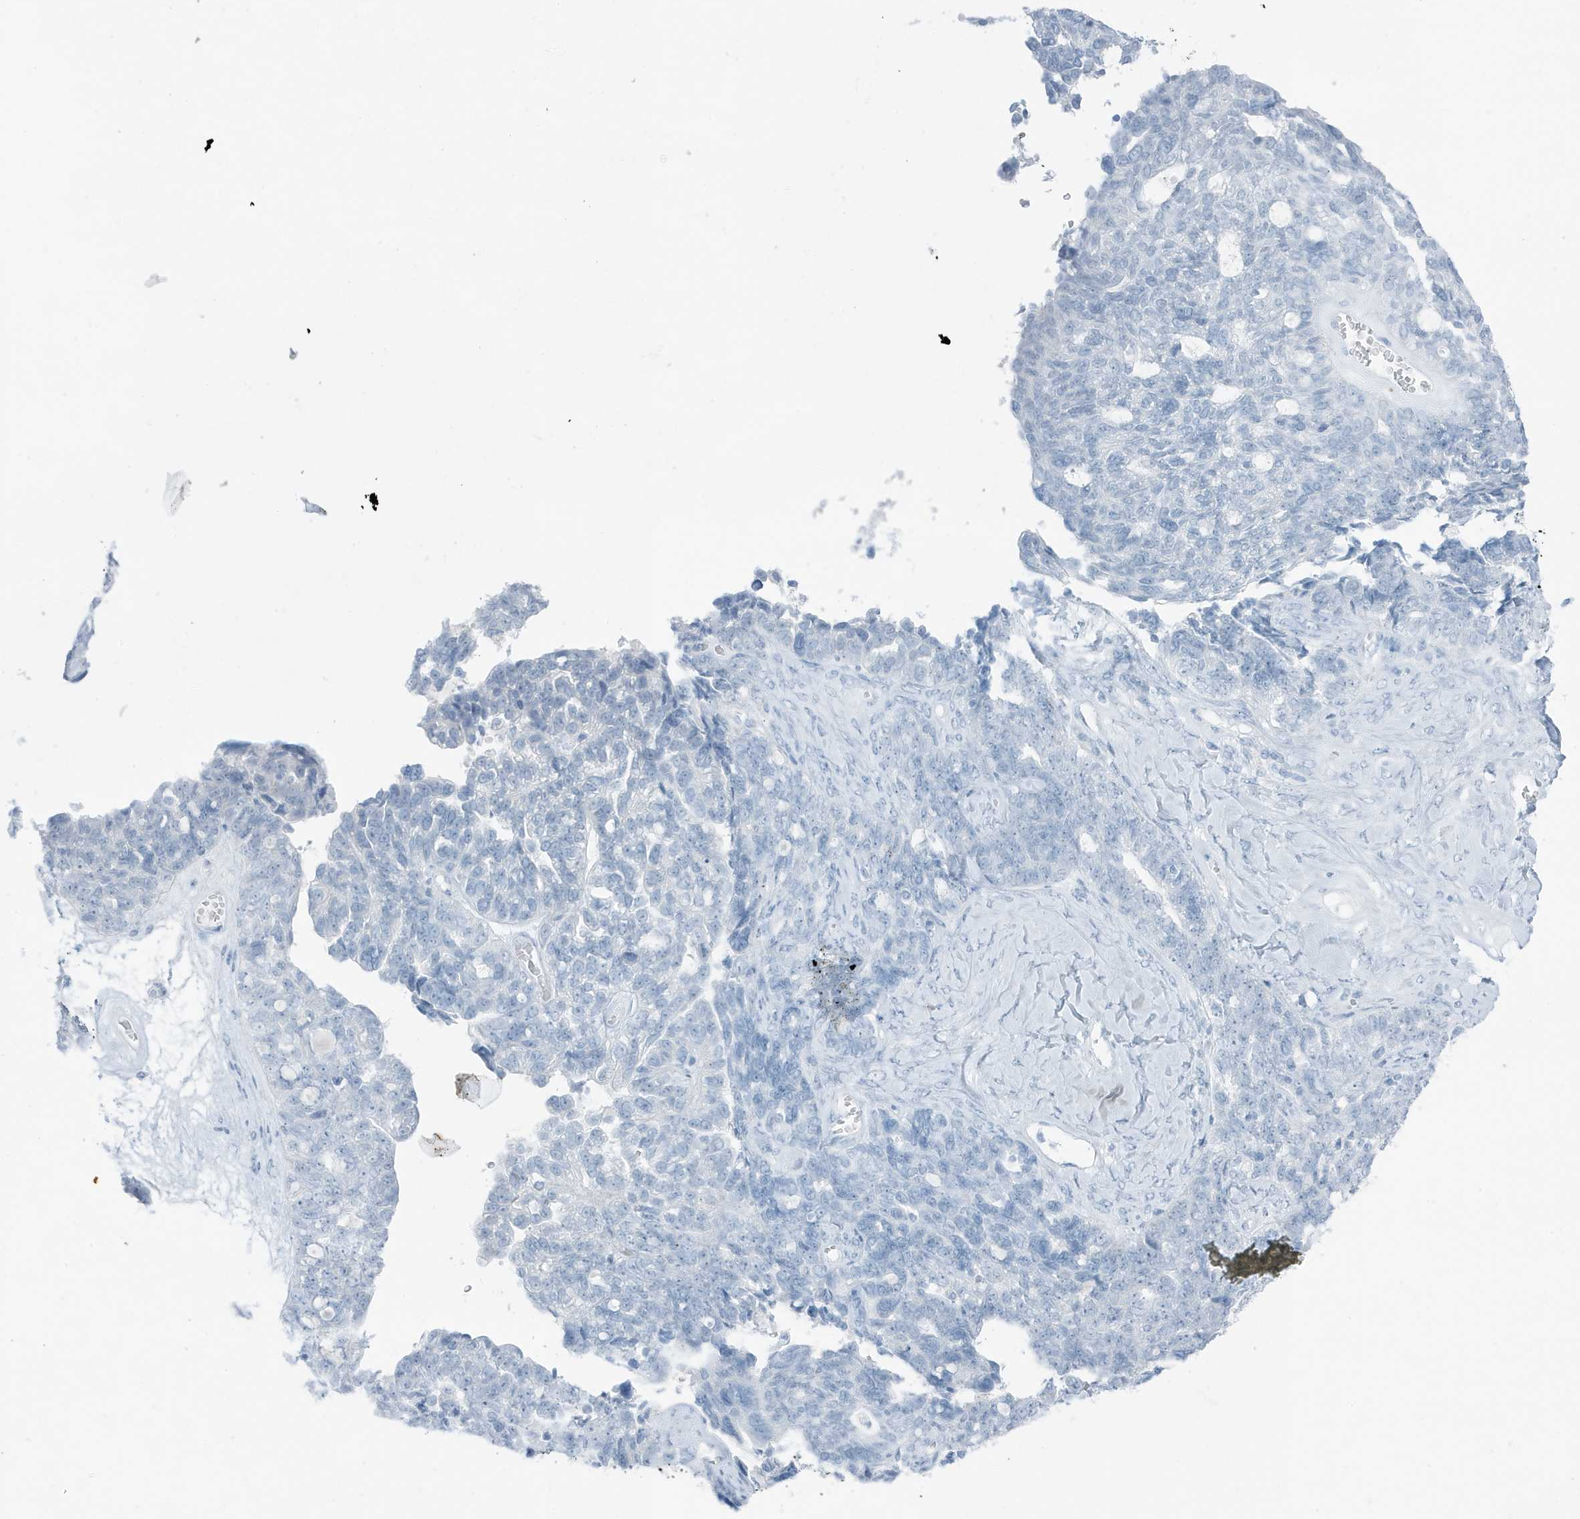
{"staining": {"intensity": "negative", "quantity": "none", "location": "none"}, "tissue": "ovarian cancer", "cell_type": "Tumor cells", "image_type": "cancer", "snomed": [{"axis": "morphology", "description": "Cystadenocarcinoma, serous, NOS"}, {"axis": "topography", "description": "Ovary"}], "caption": "There is no significant staining in tumor cells of ovarian cancer (serous cystadenocarcinoma).", "gene": "ZFP64", "patient": {"sex": "female", "age": 79}}